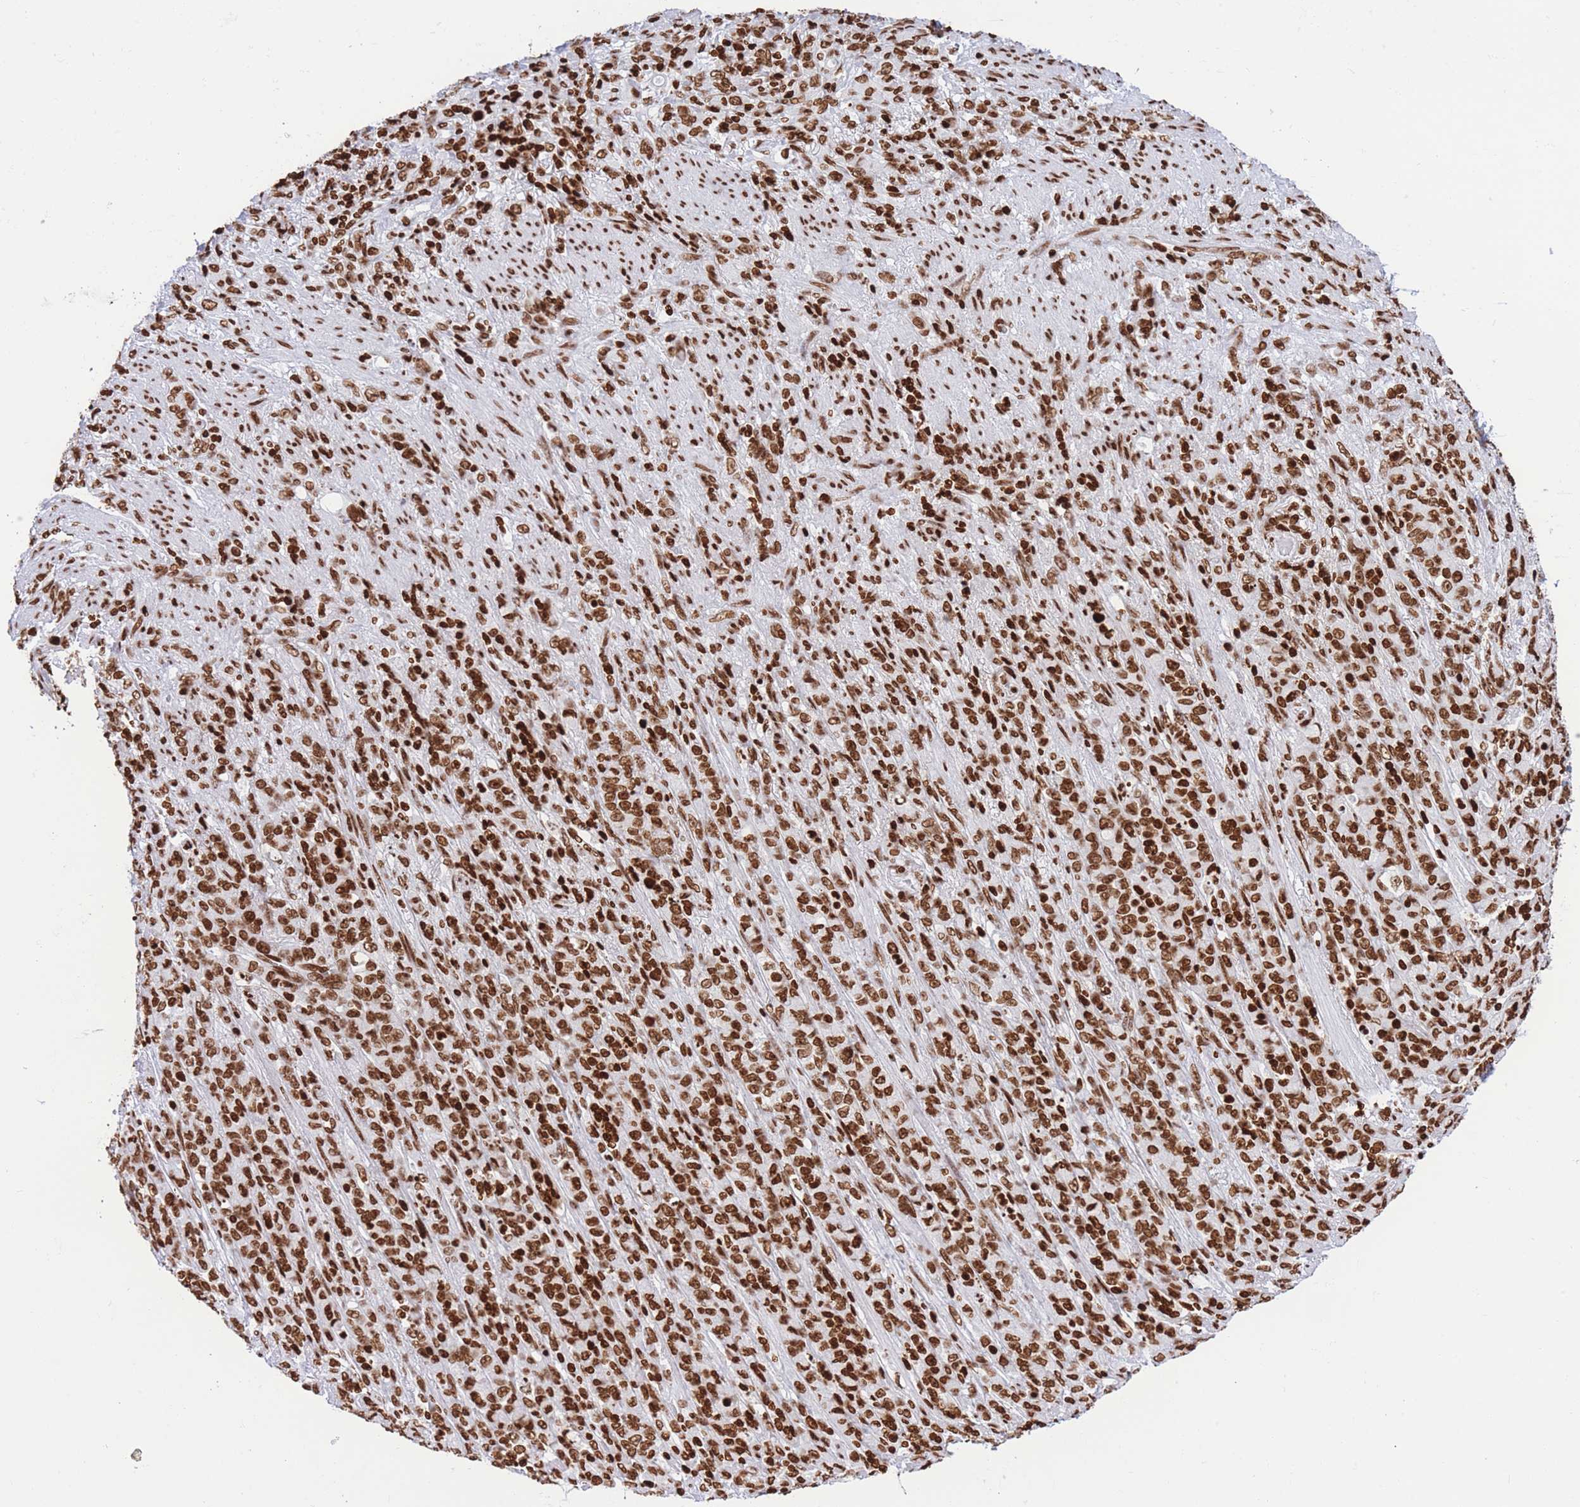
{"staining": {"intensity": "strong", "quantity": ">75%", "location": "nuclear"}, "tissue": "stomach cancer", "cell_type": "Tumor cells", "image_type": "cancer", "snomed": [{"axis": "morphology", "description": "Adenocarcinoma, NOS"}, {"axis": "topography", "description": "Stomach"}], "caption": "Protein staining exhibits strong nuclear staining in approximately >75% of tumor cells in stomach adenocarcinoma. Nuclei are stained in blue.", "gene": "H2BC11", "patient": {"sex": "female", "age": 79}}